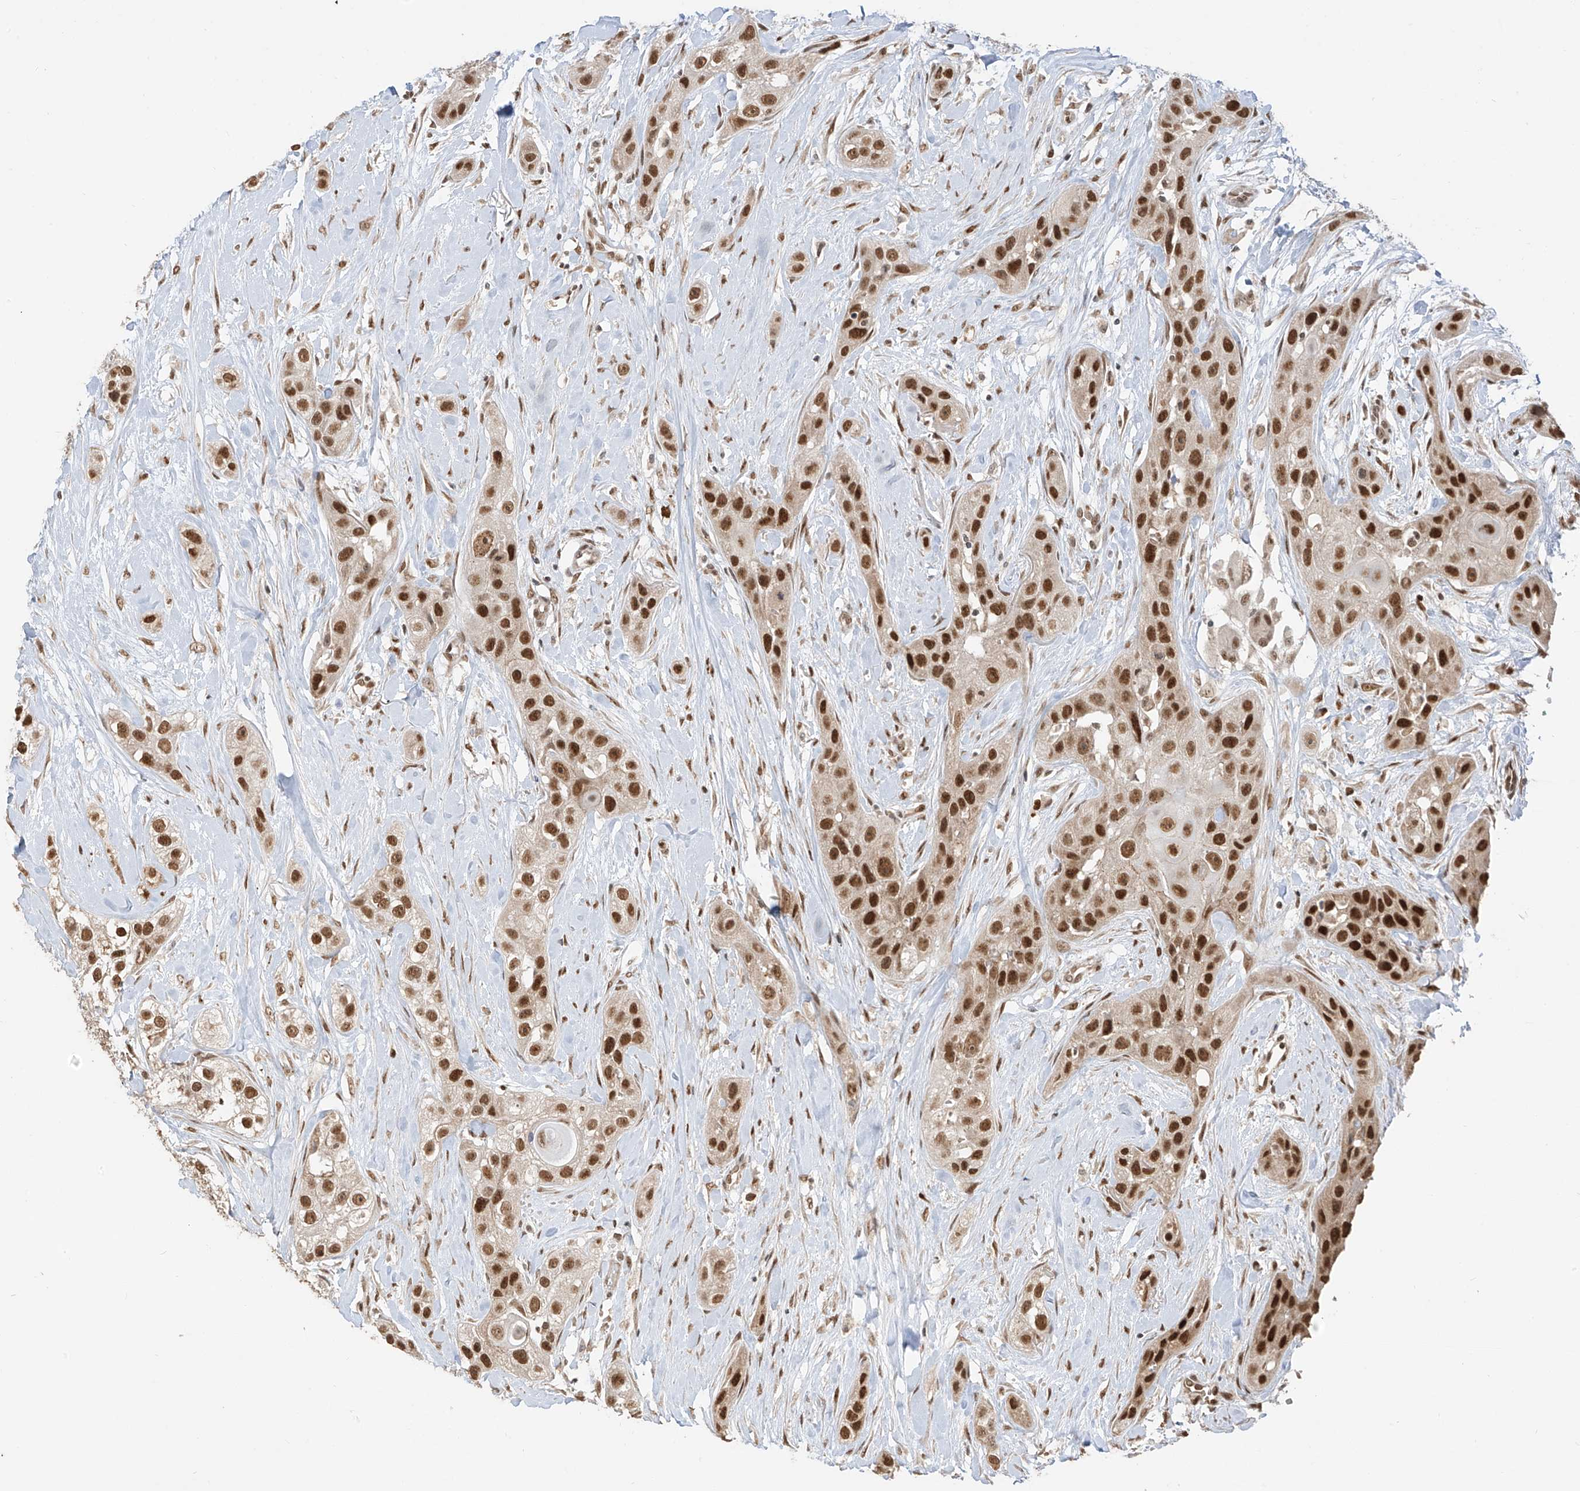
{"staining": {"intensity": "strong", "quantity": ">75%", "location": "nuclear"}, "tissue": "head and neck cancer", "cell_type": "Tumor cells", "image_type": "cancer", "snomed": [{"axis": "morphology", "description": "Normal tissue, NOS"}, {"axis": "morphology", "description": "Squamous cell carcinoma, NOS"}, {"axis": "topography", "description": "Skeletal muscle"}, {"axis": "topography", "description": "Head-Neck"}], "caption": "Head and neck cancer (squamous cell carcinoma) stained with immunohistochemistry (IHC) demonstrates strong nuclear positivity in approximately >75% of tumor cells.", "gene": "ZMYM2", "patient": {"sex": "male", "age": 51}}